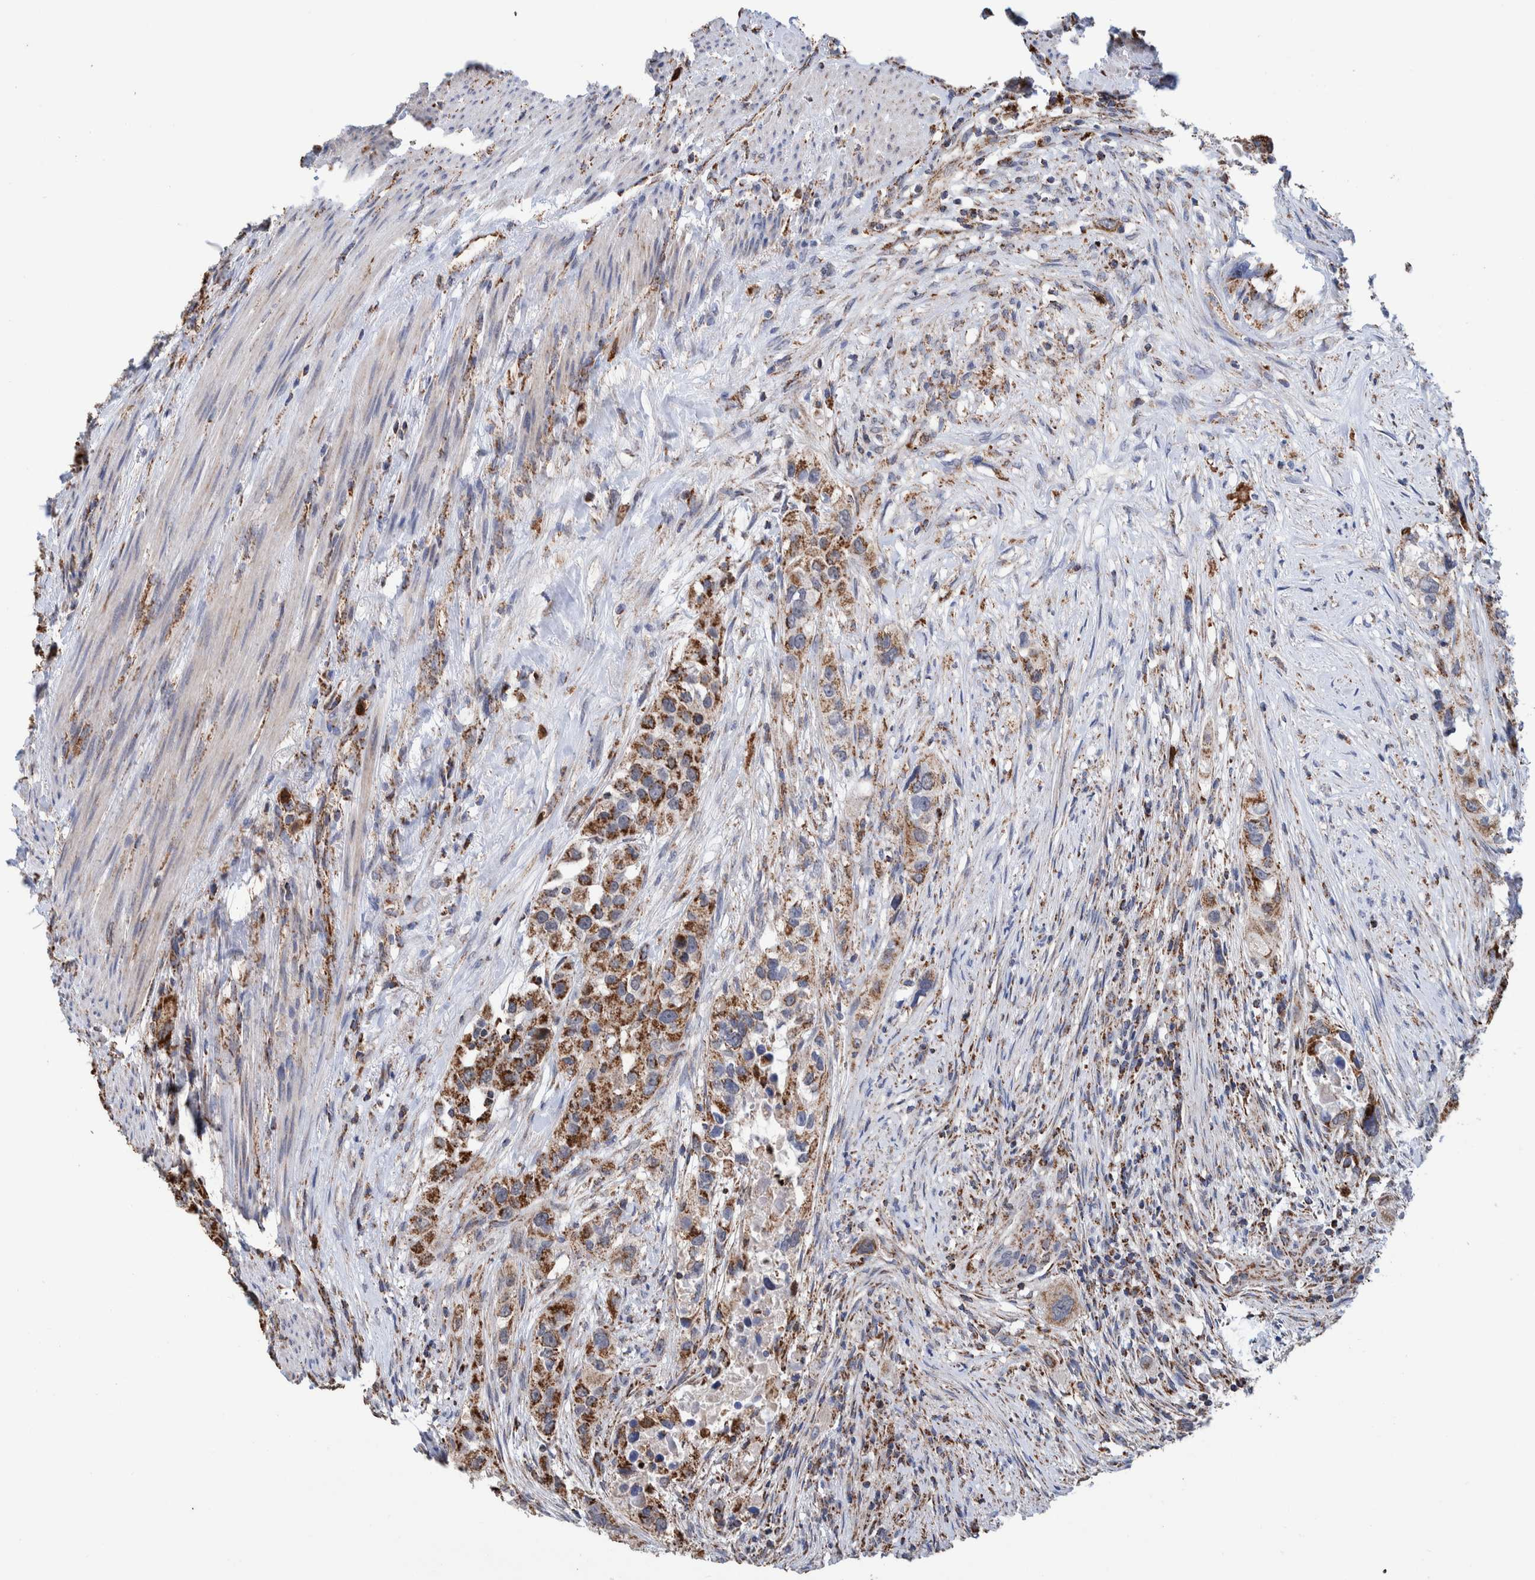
{"staining": {"intensity": "moderate", "quantity": ">75%", "location": "cytoplasmic/membranous"}, "tissue": "urothelial cancer", "cell_type": "Tumor cells", "image_type": "cancer", "snomed": [{"axis": "morphology", "description": "Urothelial carcinoma, High grade"}, {"axis": "topography", "description": "Urinary bladder"}], "caption": "High-power microscopy captured an immunohistochemistry micrograph of urothelial cancer, revealing moderate cytoplasmic/membranous staining in approximately >75% of tumor cells. (IHC, brightfield microscopy, high magnification).", "gene": "DECR1", "patient": {"sex": "female", "age": 80}}